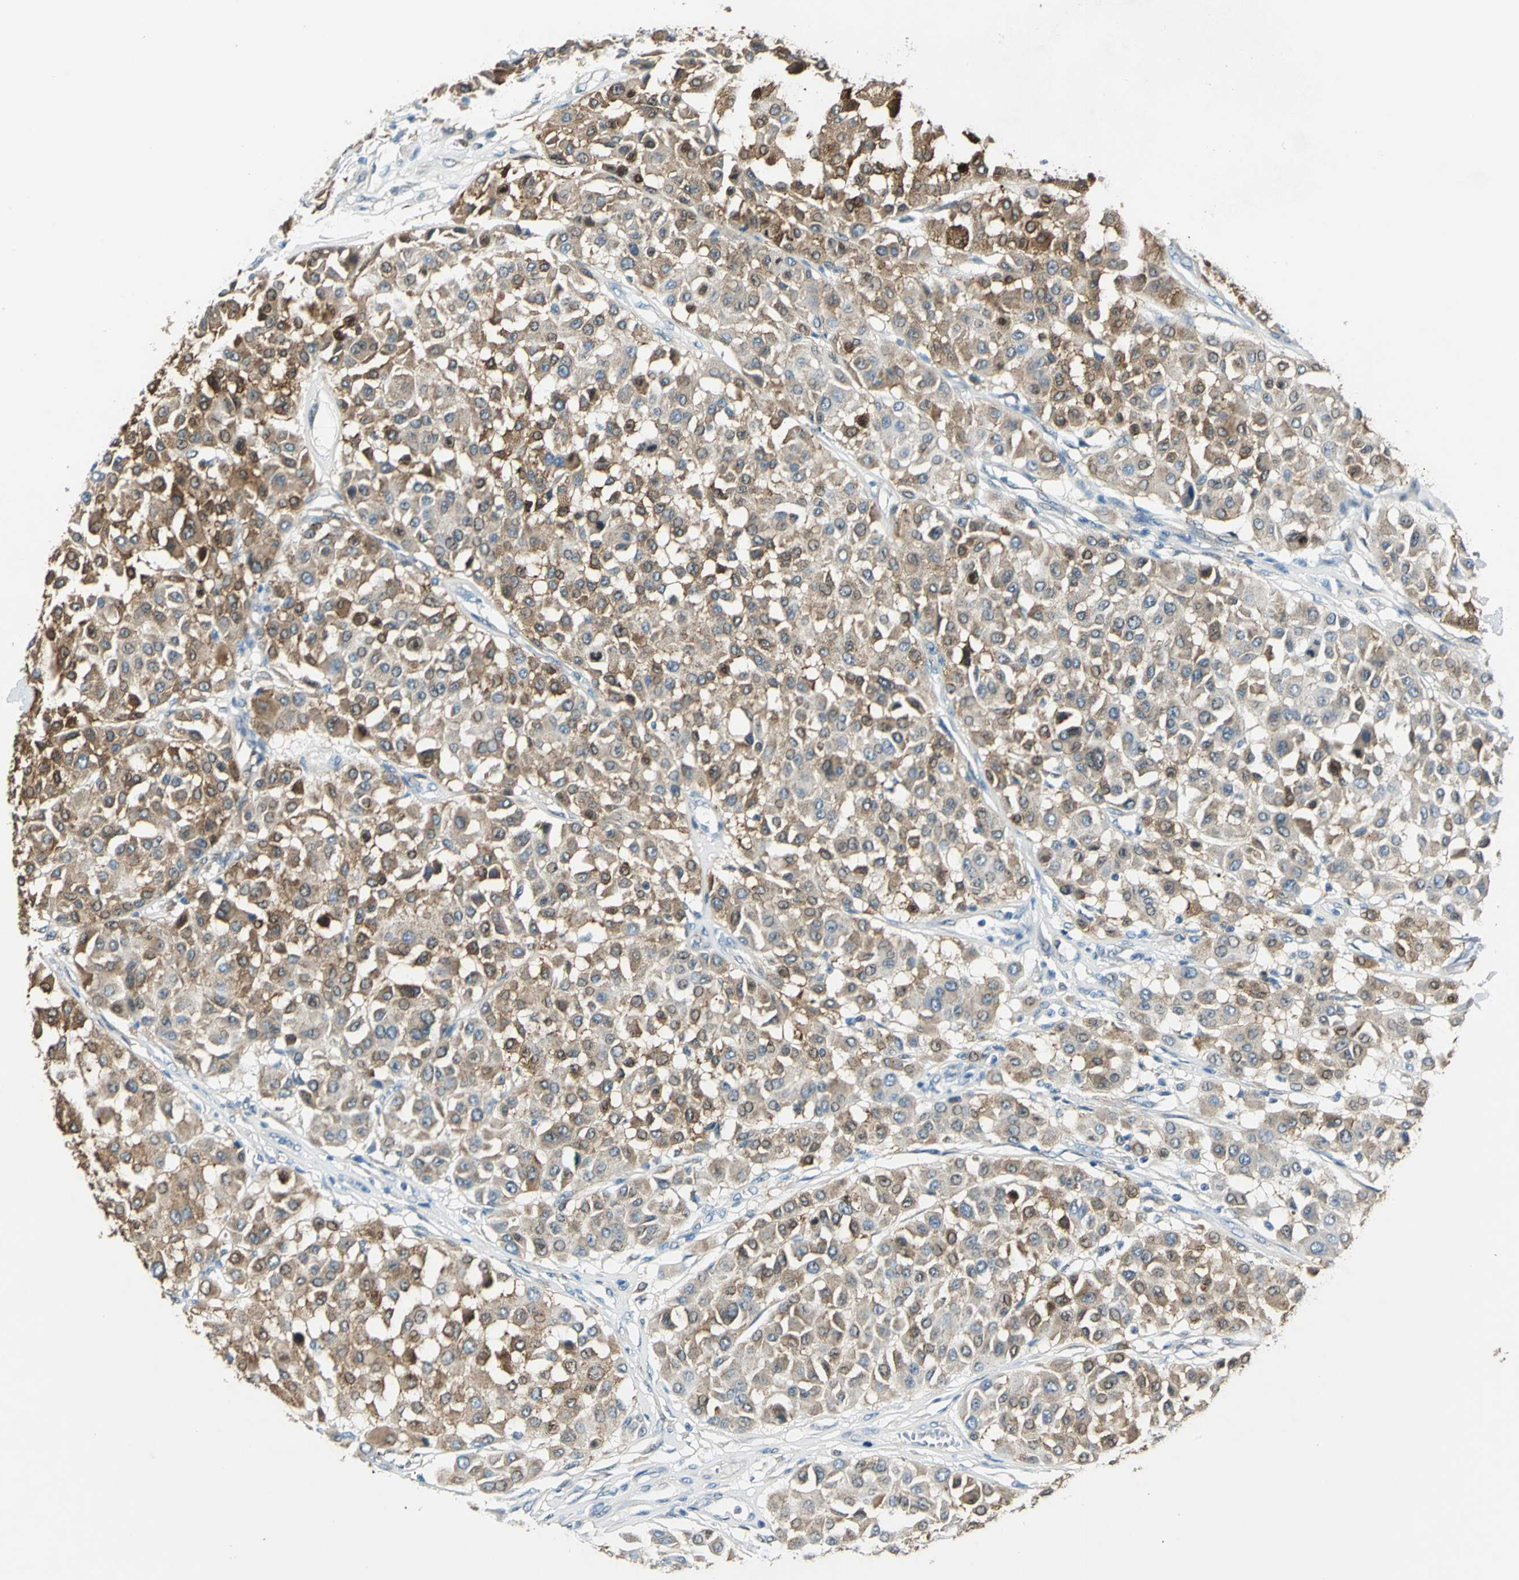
{"staining": {"intensity": "moderate", "quantity": ">75%", "location": "cytoplasmic/membranous"}, "tissue": "melanoma", "cell_type": "Tumor cells", "image_type": "cancer", "snomed": [{"axis": "morphology", "description": "Malignant melanoma, Metastatic site"}, {"axis": "topography", "description": "Soft tissue"}], "caption": "This micrograph demonstrates melanoma stained with immunohistochemistry to label a protein in brown. The cytoplasmic/membranous of tumor cells show moderate positivity for the protein. Nuclei are counter-stained blue.", "gene": "HSPB1", "patient": {"sex": "male", "age": 41}}